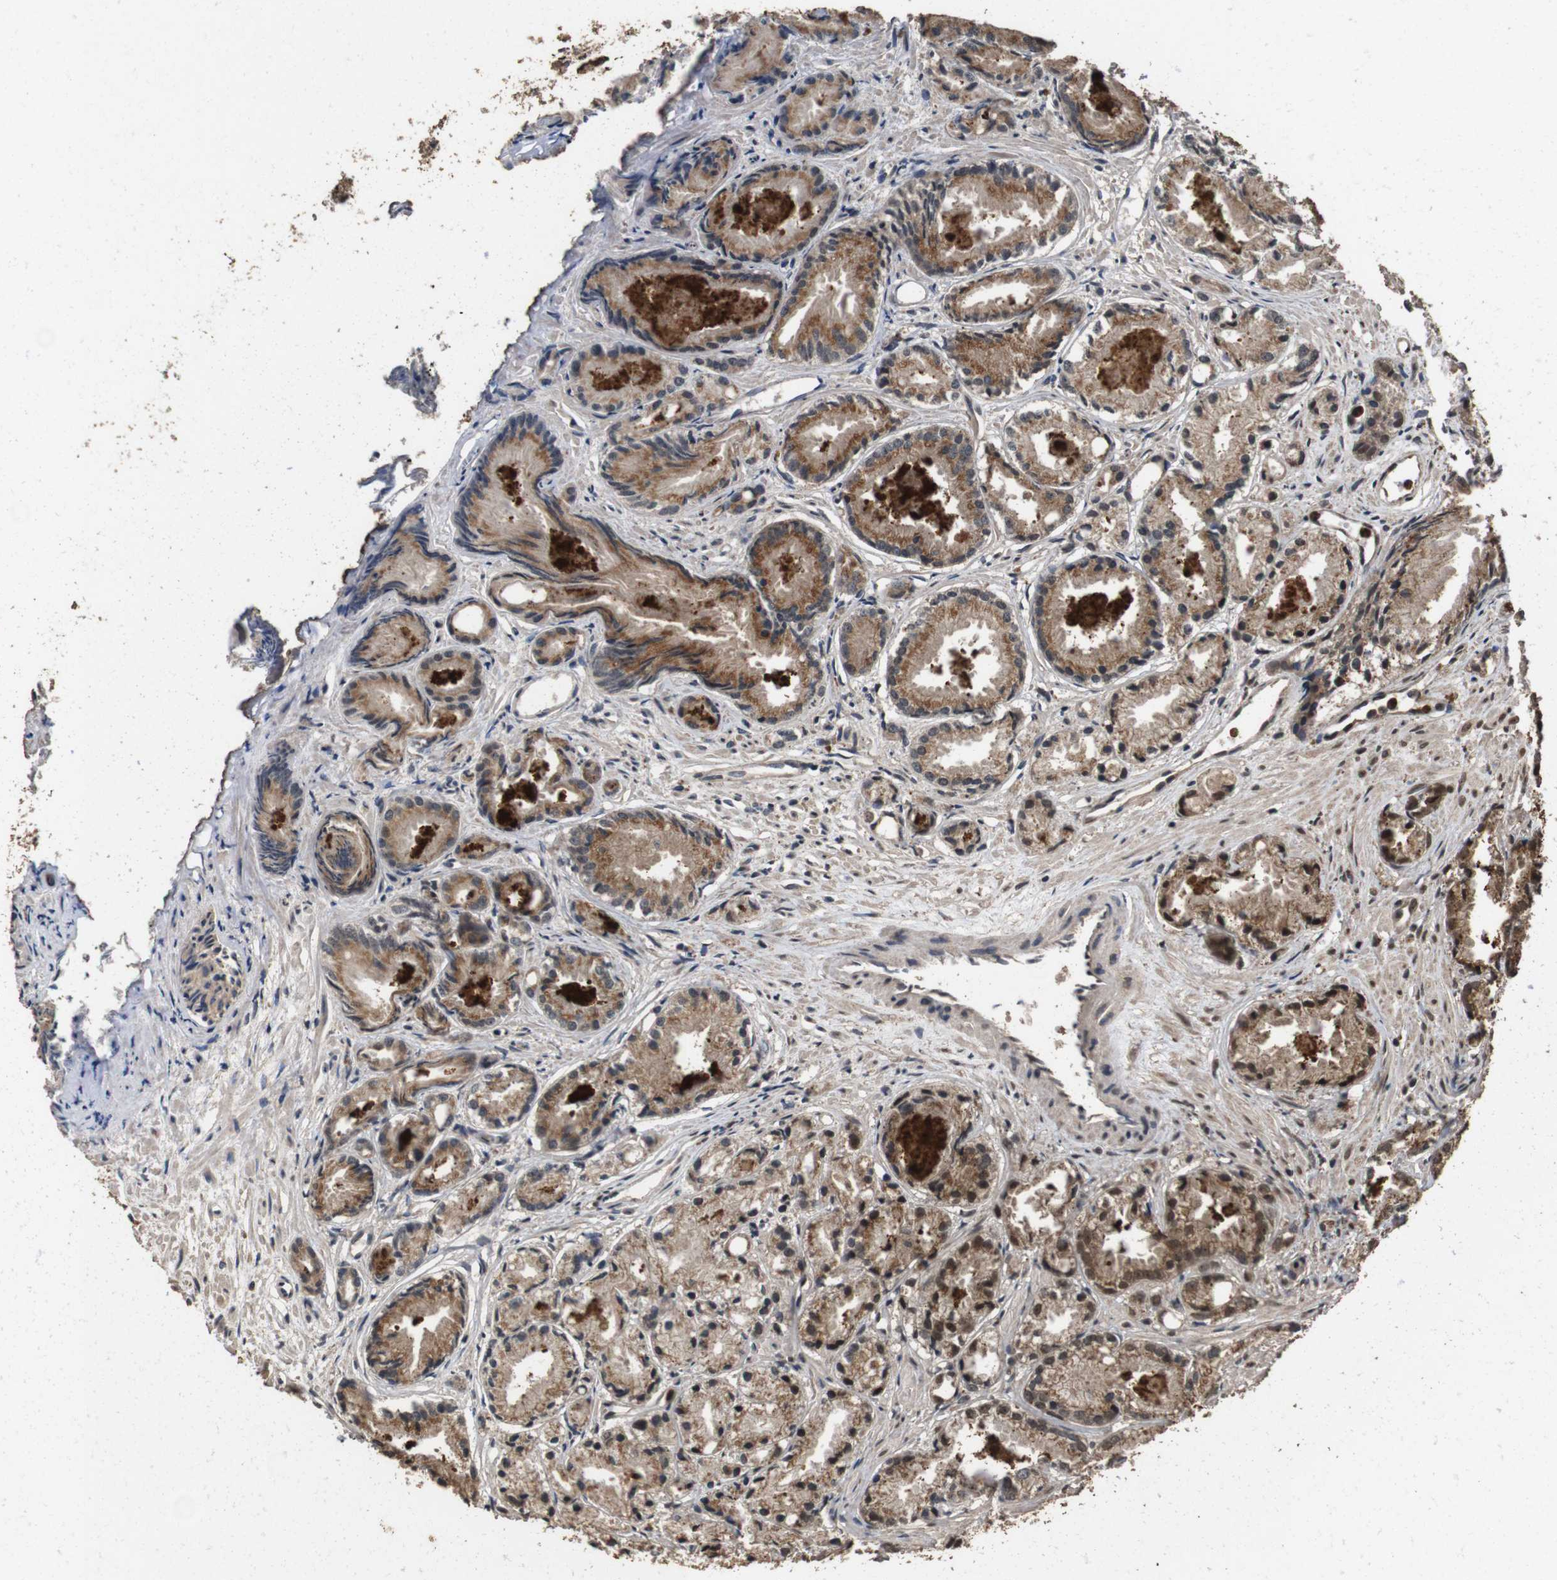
{"staining": {"intensity": "moderate", "quantity": ">75%", "location": "cytoplasmic/membranous,nuclear"}, "tissue": "prostate cancer", "cell_type": "Tumor cells", "image_type": "cancer", "snomed": [{"axis": "morphology", "description": "Adenocarcinoma, Low grade"}, {"axis": "topography", "description": "Prostate"}], "caption": "There is medium levels of moderate cytoplasmic/membranous and nuclear staining in tumor cells of prostate cancer, as demonstrated by immunohistochemical staining (brown color).", "gene": "RRAS2", "patient": {"sex": "male", "age": 72}}